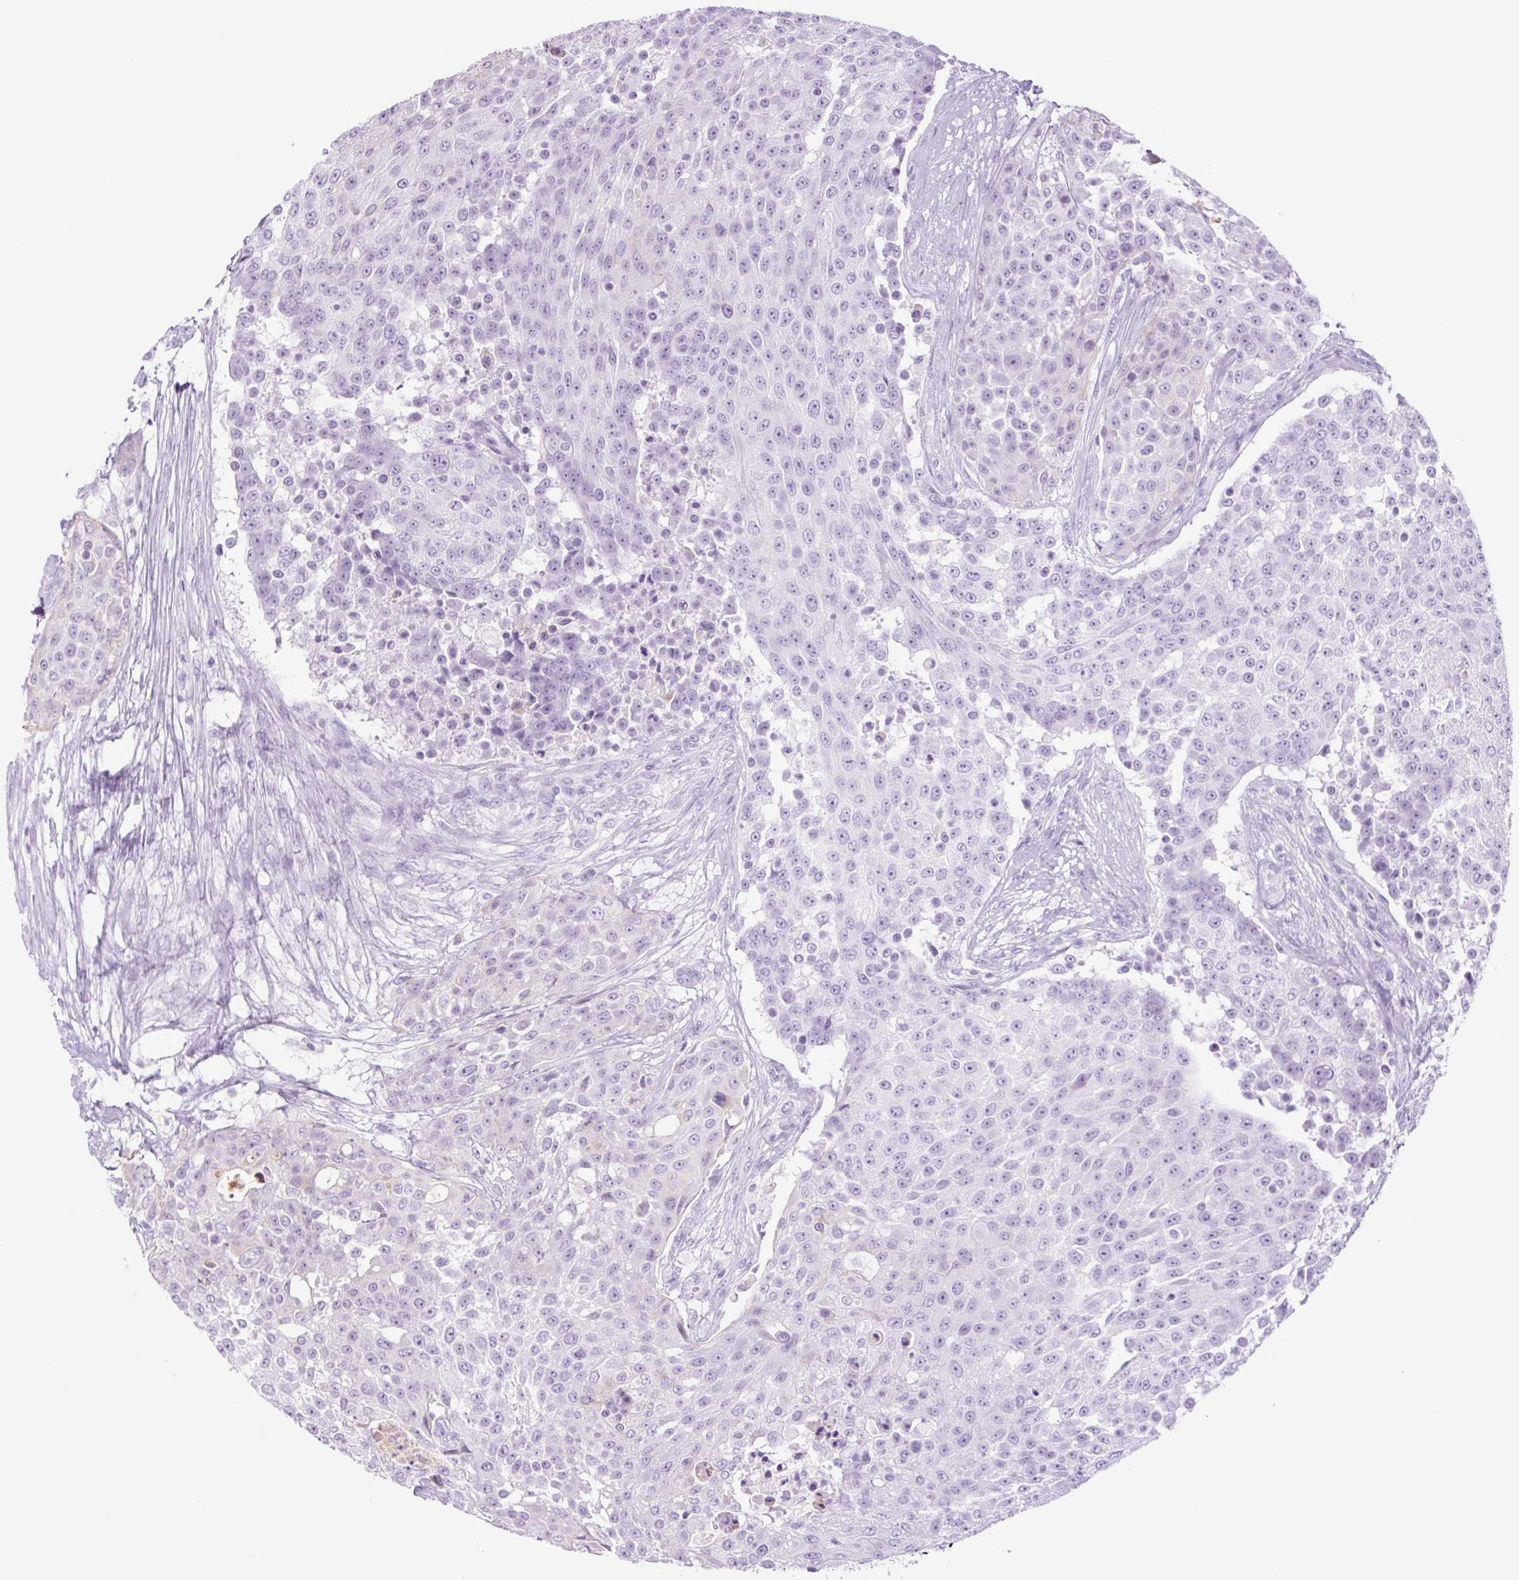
{"staining": {"intensity": "negative", "quantity": "none", "location": "none"}, "tissue": "urothelial cancer", "cell_type": "Tumor cells", "image_type": "cancer", "snomed": [{"axis": "morphology", "description": "Urothelial carcinoma, High grade"}, {"axis": "topography", "description": "Urinary bladder"}], "caption": "There is no significant positivity in tumor cells of urothelial carcinoma (high-grade). (DAB (3,3'-diaminobenzidine) IHC, high magnification).", "gene": "TFF2", "patient": {"sex": "female", "age": 63}}